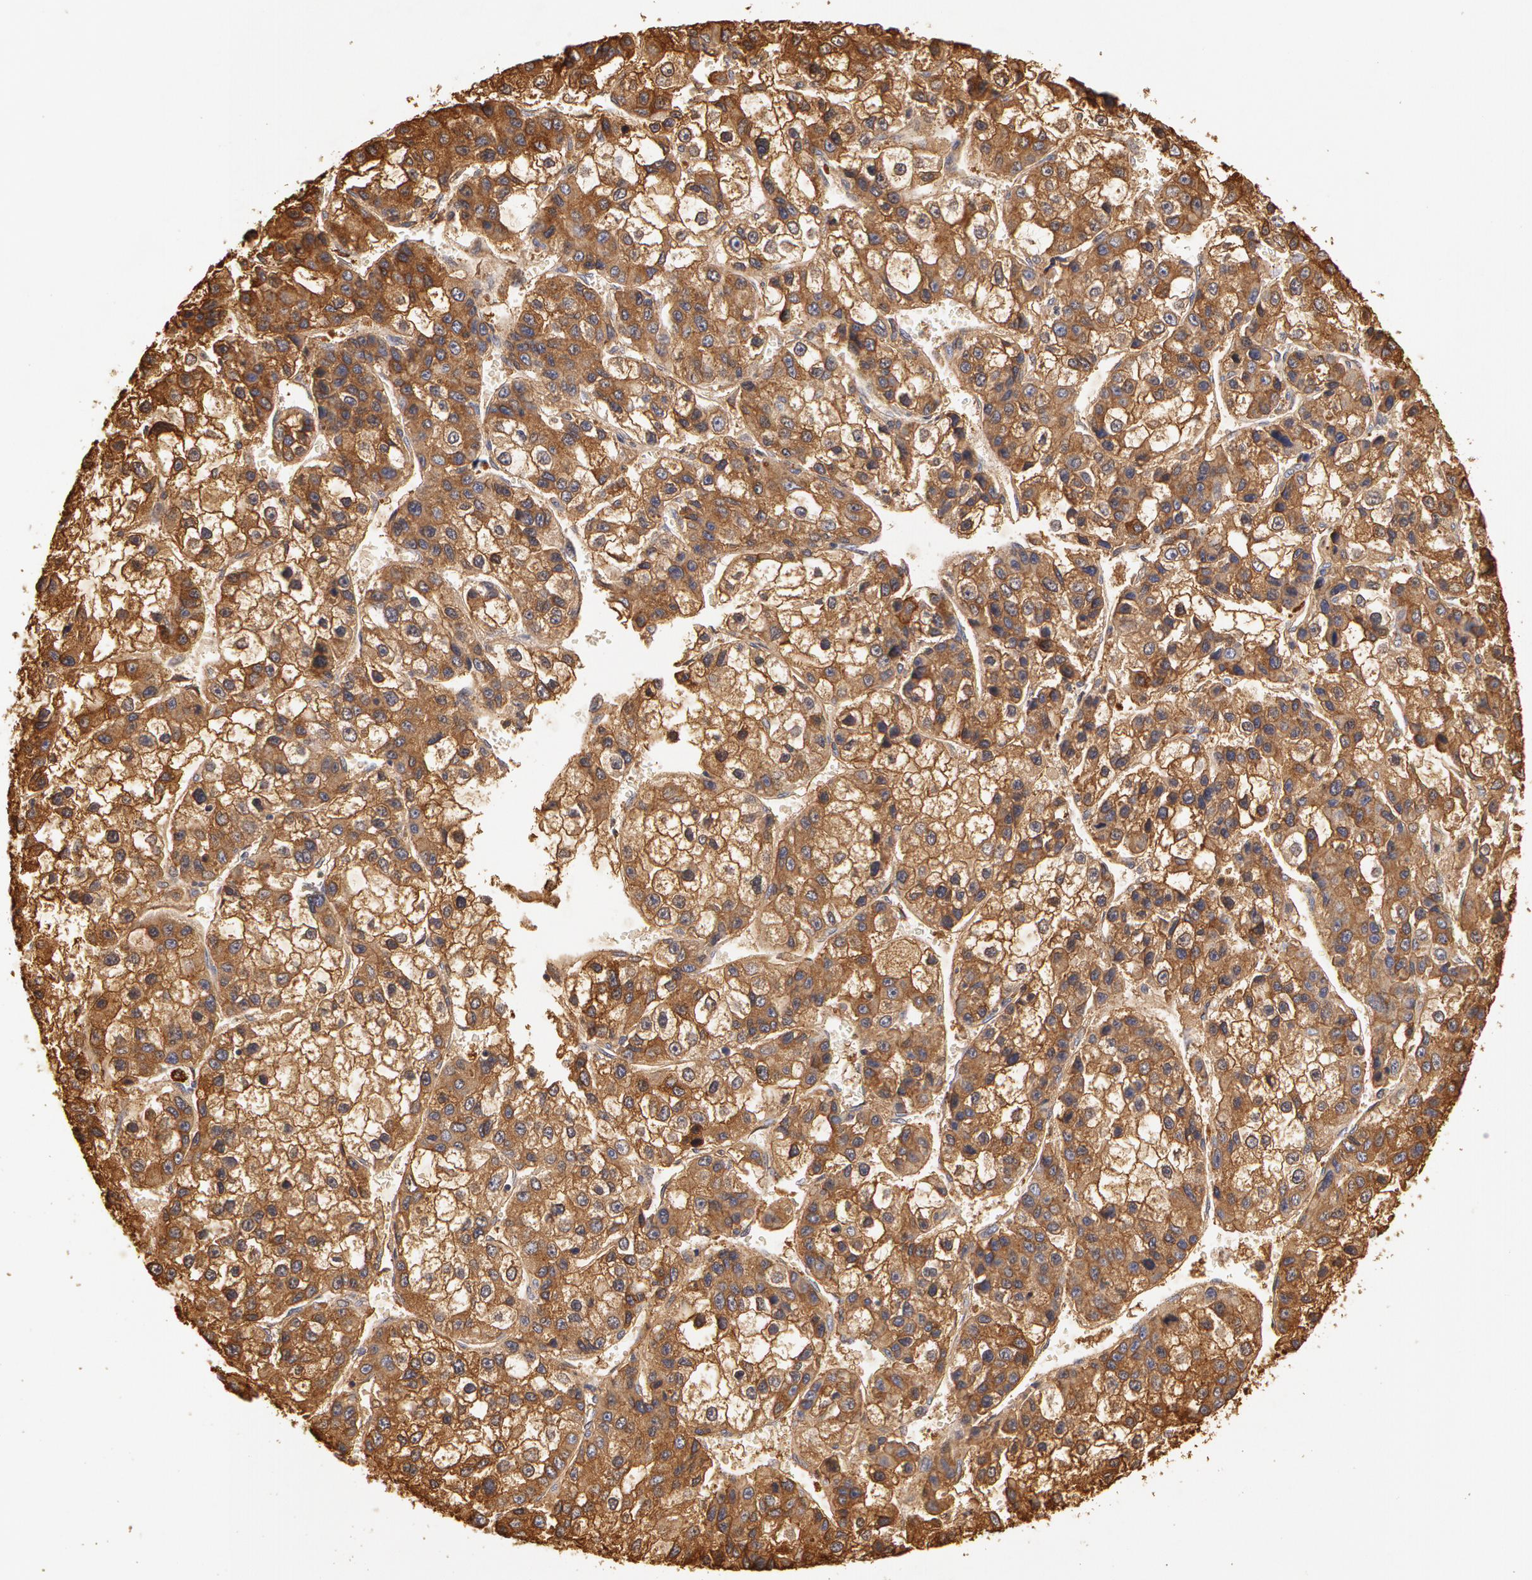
{"staining": {"intensity": "strong", "quantity": ">75%", "location": "cytoplasmic/membranous,nuclear"}, "tissue": "liver cancer", "cell_type": "Tumor cells", "image_type": "cancer", "snomed": [{"axis": "morphology", "description": "Carcinoma, Hepatocellular, NOS"}, {"axis": "topography", "description": "Liver"}], "caption": "The micrograph demonstrates immunohistochemical staining of hepatocellular carcinoma (liver). There is strong cytoplasmic/membranous and nuclear positivity is present in about >75% of tumor cells.", "gene": "TF", "patient": {"sex": "female", "age": 66}}